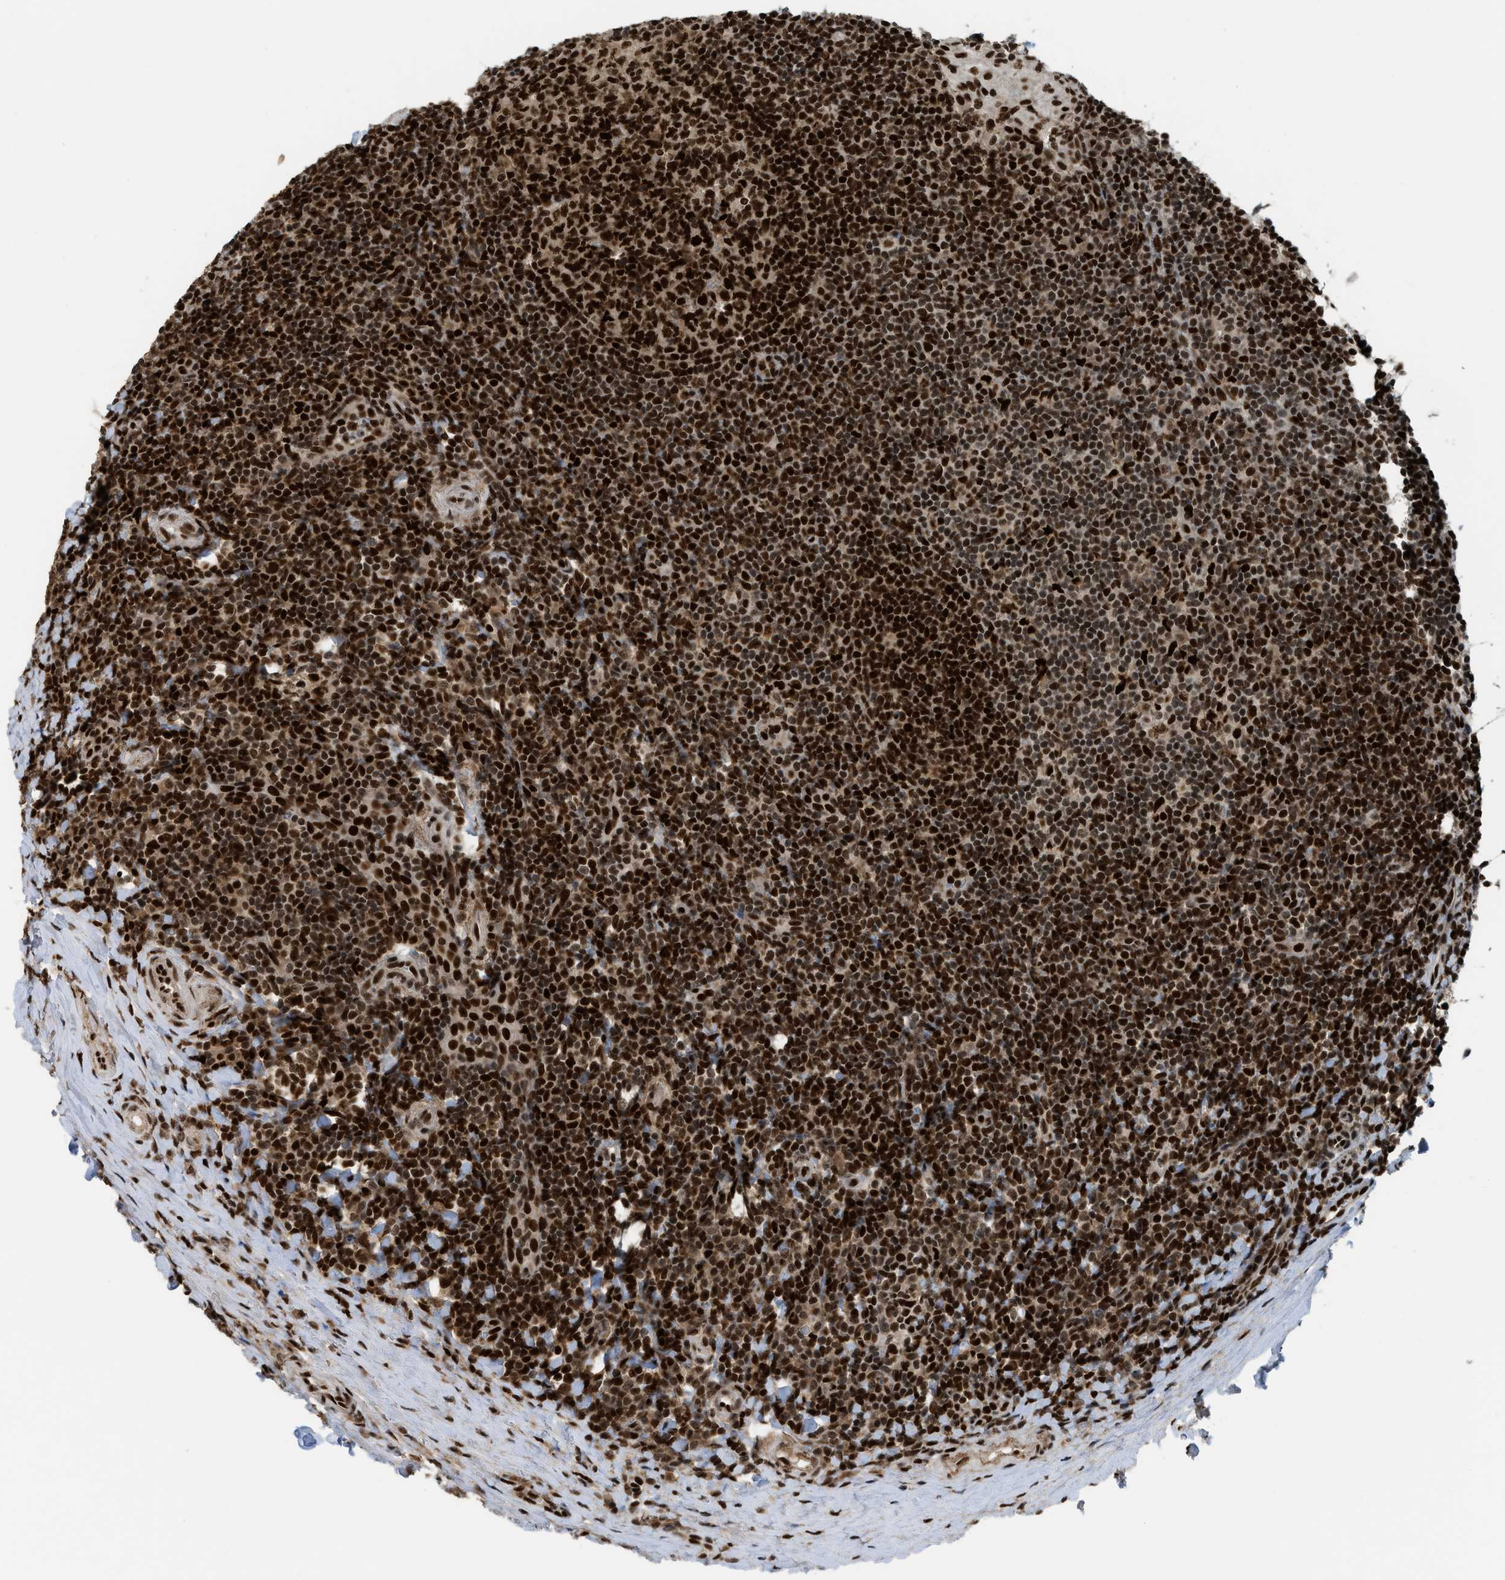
{"staining": {"intensity": "strong", "quantity": ">75%", "location": "nuclear"}, "tissue": "tonsil", "cell_type": "Germinal center cells", "image_type": "normal", "snomed": [{"axis": "morphology", "description": "Normal tissue, NOS"}, {"axis": "topography", "description": "Tonsil"}], "caption": "Tonsil was stained to show a protein in brown. There is high levels of strong nuclear expression in approximately >75% of germinal center cells. (DAB (3,3'-diaminobenzidine) IHC with brightfield microscopy, high magnification).", "gene": "RFX5", "patient": {"sex": "male", "age": 37}}